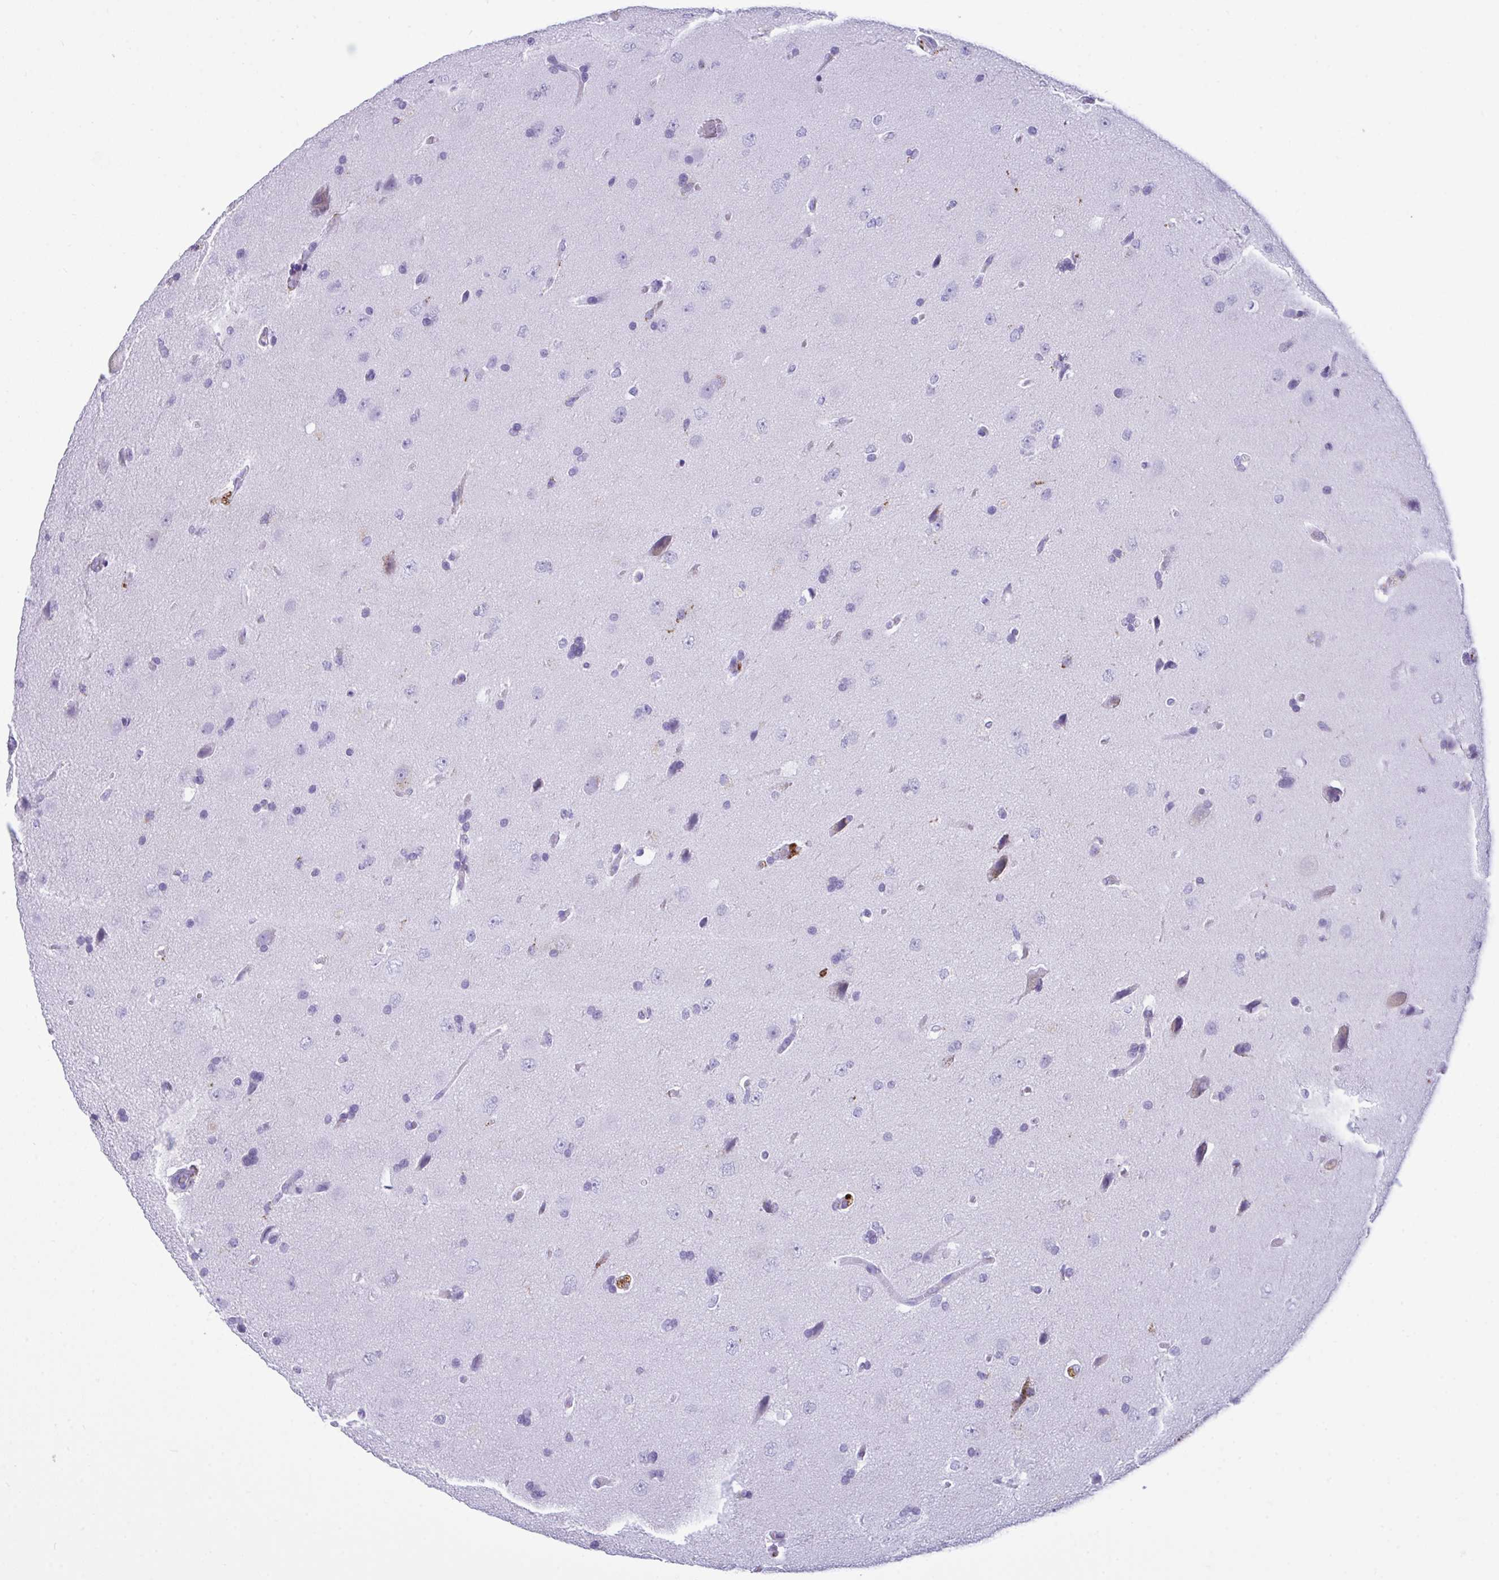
{"staining": {"intensity": "negative", "quantity": "none", "location": "none"}, "tissue": "glioma", "cell_type": "Tumor cells", "image_type": "cancer", "snomed": [{"axis": "morphology", "description": "Glioma, malignant, Low grade"}, {"axis": "topography", "description": "Brain"}], "caption": "Human glioma stained for a protein using IHC exhibits no staining in tumor cells.", "gene": "CPVL", "patient": {"sex": "female", "age": 54}}